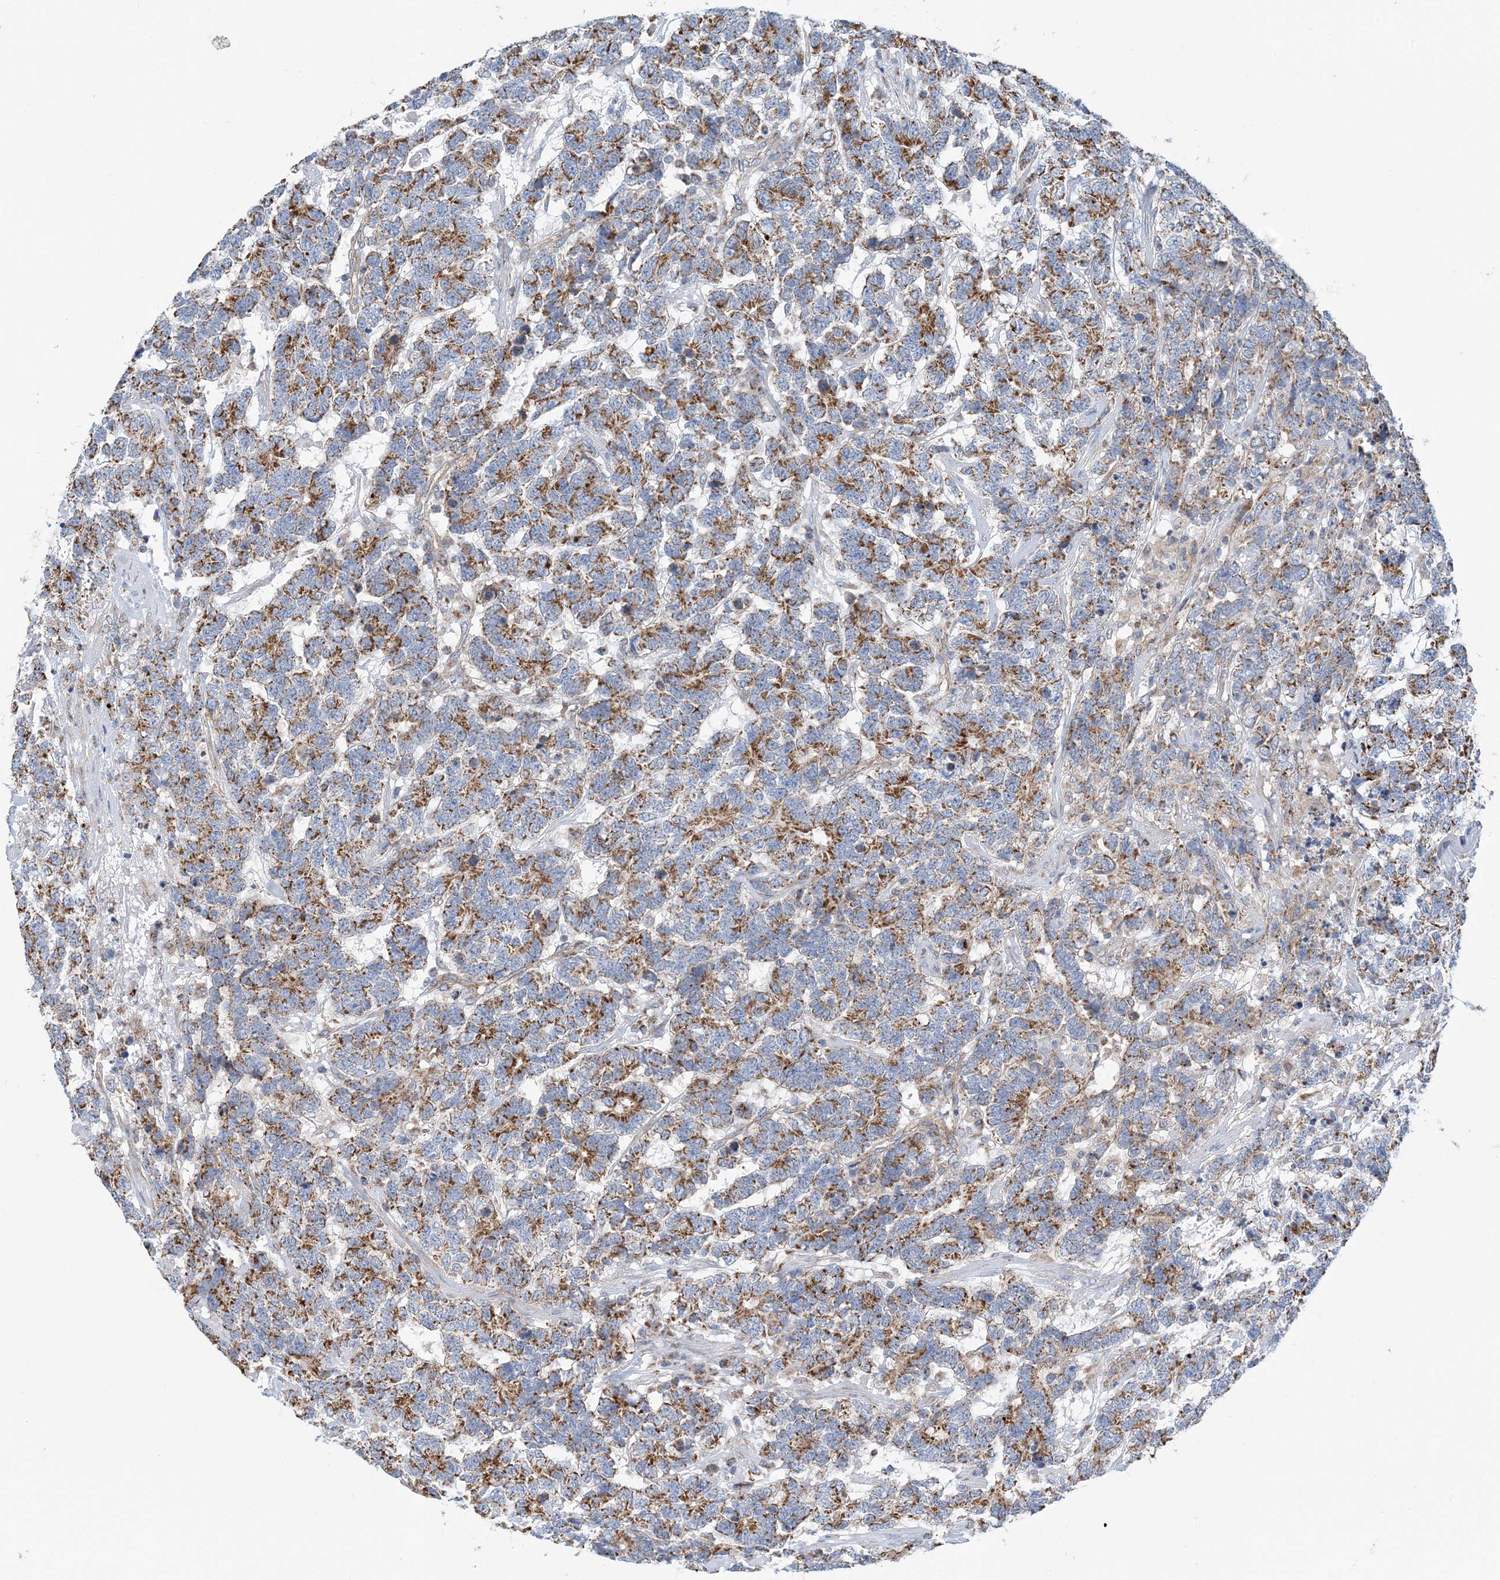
{"staining": {"intensity": "moderate", "quantity": ">75%", "location": "cytoplasmic/membranous"}, "tissue": "testis cancer", "cell_type": "Tumor cells", "image_type": "cancer", "snomed": [{"axis": "morphology", "description": "Carcinoma, Embryonal, NOS"}, {"axis": "topography", "description": "Testis"}], "caption": "Immunohistochemistry (DAB (3,3'-diaminobenzidine)) staining of testis embryonal carcinoma displays moderate cytoplasmic/membranous protein expression in approximately >75% of tumor cells. (DAB (3,3'-diaminobenzidine) IHC, brown staining for protein, blue staining for nuclei).", "gene": "PHOSPHO2", "patient": {"sex": "male", "age": 26}}